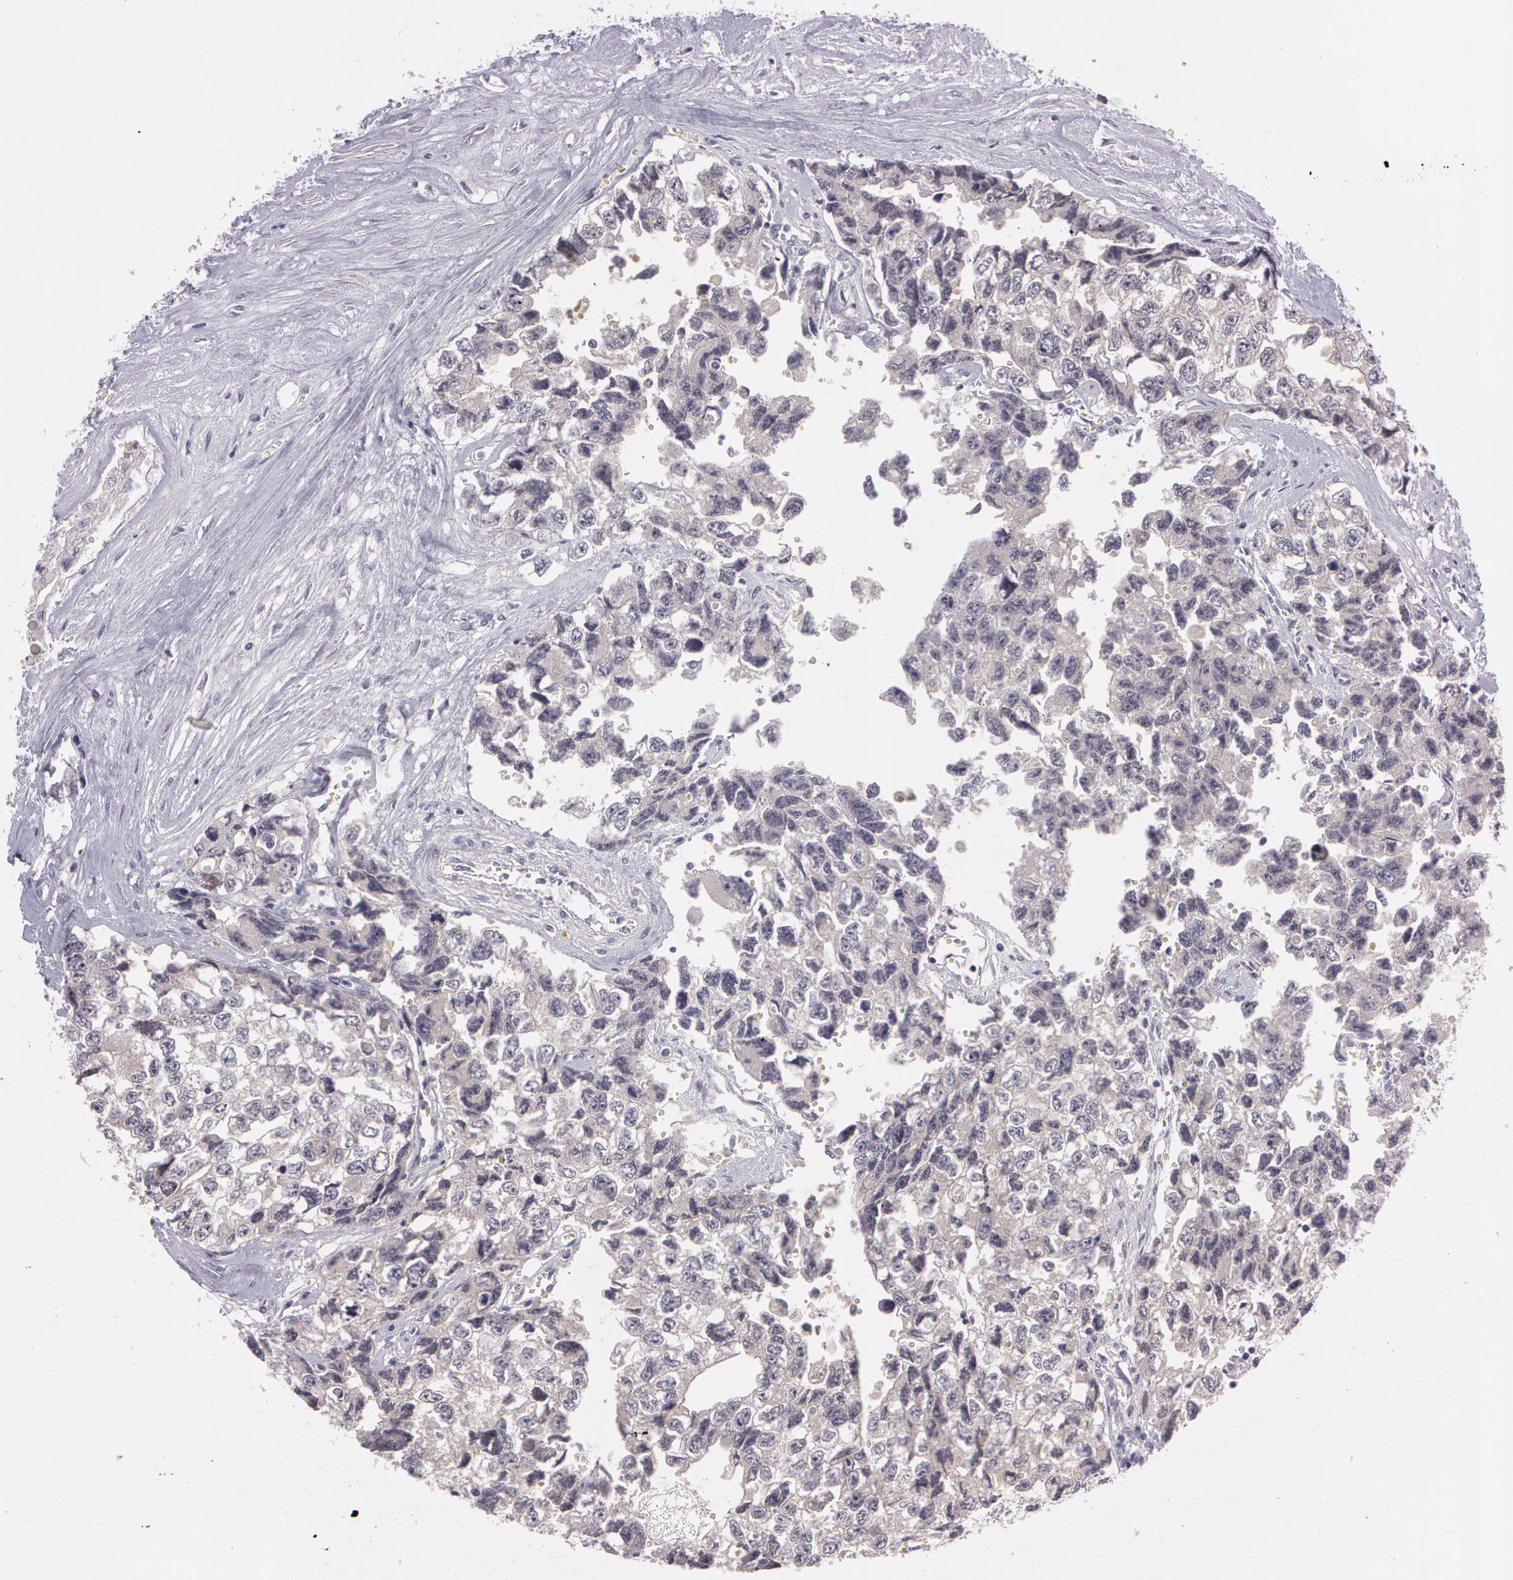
{"staining": {"intensity": "weak", "quantity": "25%-75%", "location": "cytoplasmic/membranous"}, "tissue": "testis cancer", "cell_type": "Tumor cells", "image_type": "cancer", "snomed": [{"axis": "morphology", "description": "Carcinoma, Embryonal, NOS"}, {"axis": "topography", "description": "Testis"}], "caption": "Immunohistochemistry (IHC) staining of testis cancer, which demonstrates low levels of weak cytoplasmic/membranous positivity in about 25%-75% of tumor cells indicating weak cytoplasmic/membranous protein staining. The staining was performed using DAB (brown) for protein detection and nuclei were counterstained in hematoxylin (blue).", "gene": "MXRA5", "patient": {"sex": "male", "age": 31}}